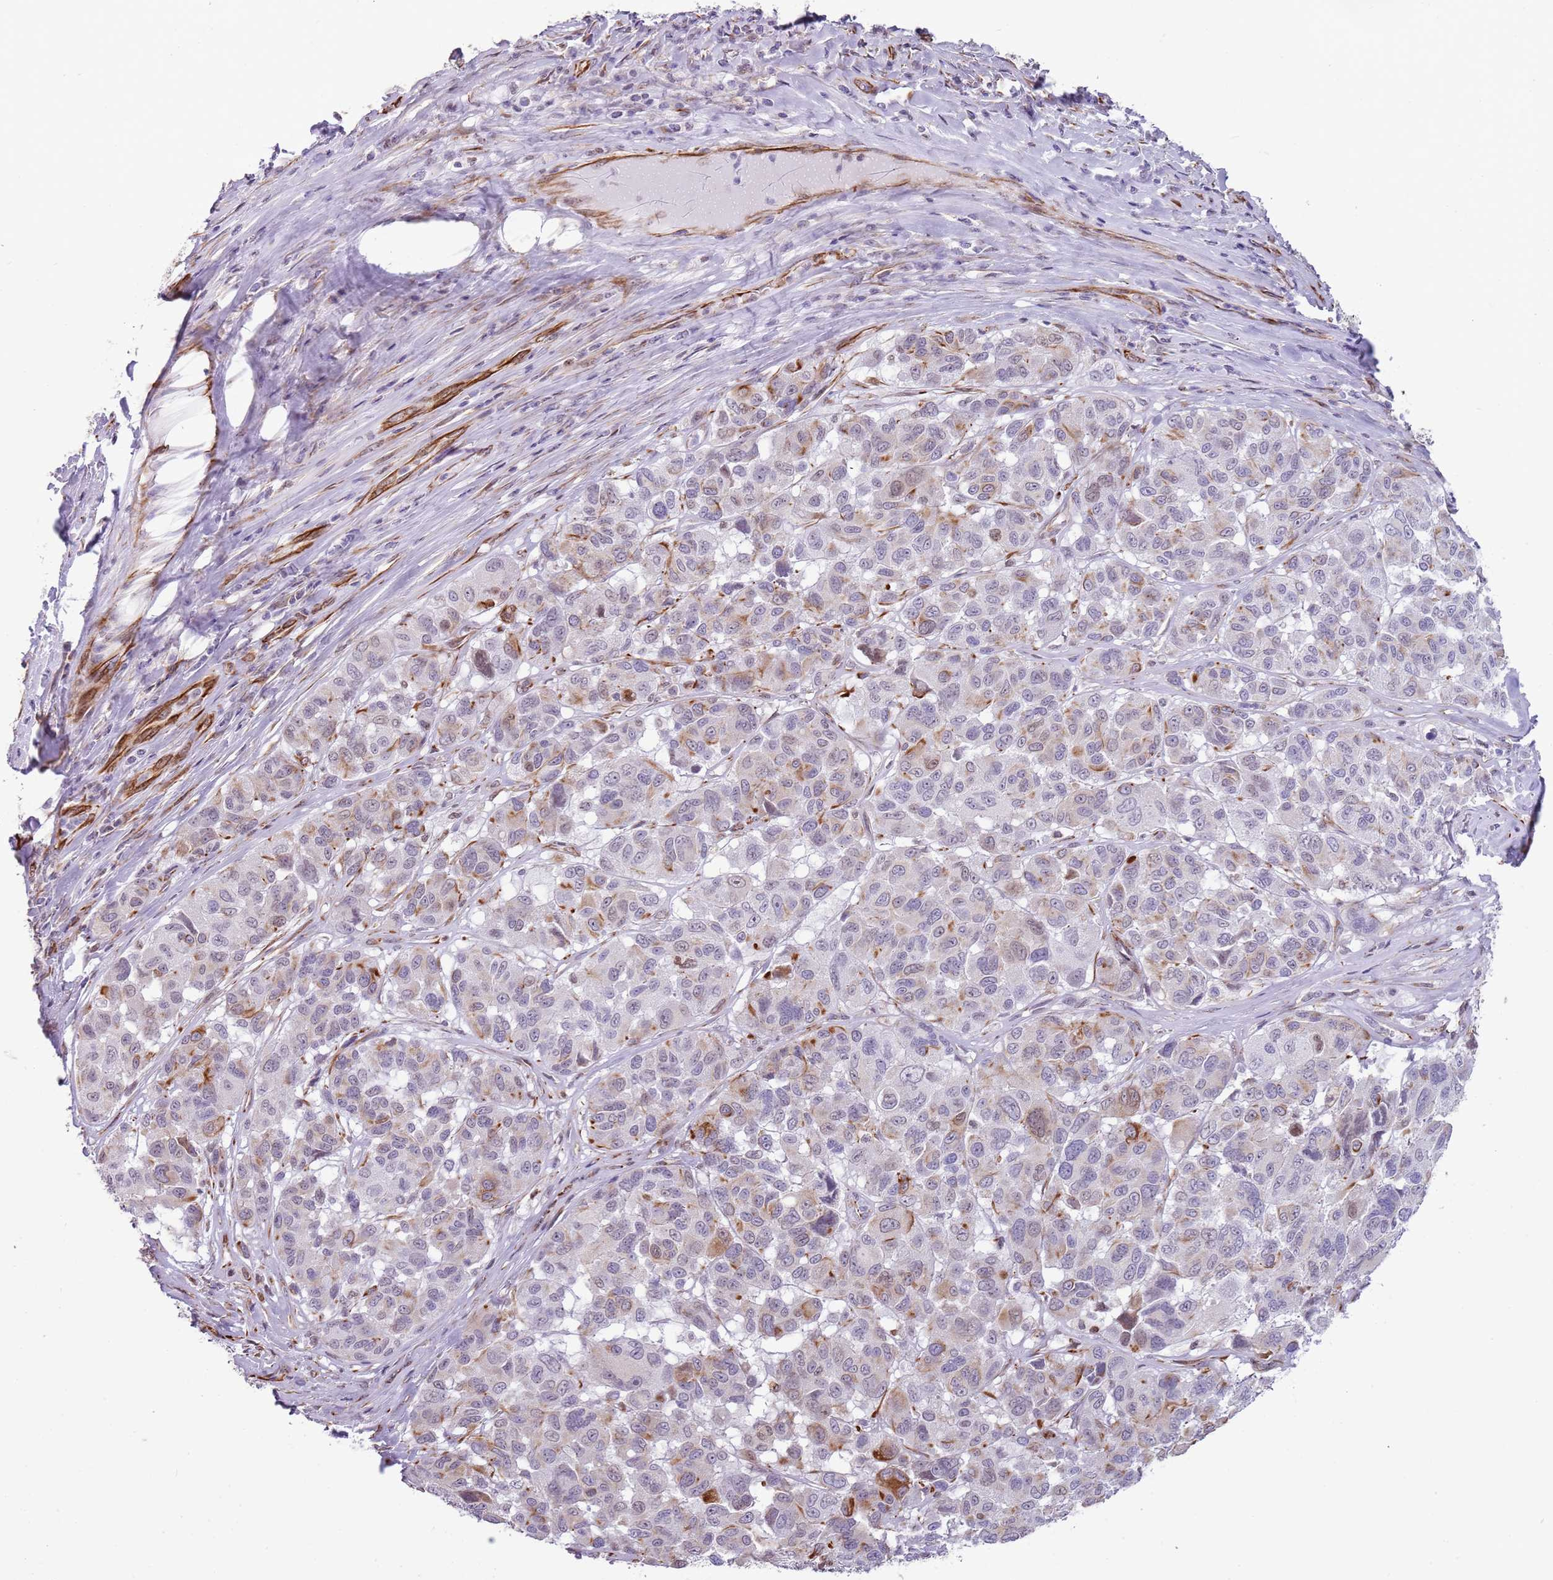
{"staining": {"intensity": "moderate", "quantity": "<25%", "location": "cytoplasmic/membranous"}, "tissue": "melanoma", "cell_type": "Tumor cells", "image_type": "cancer", "snomed": [{"axis": "morphology", "description": "Malignant melanoma, NOS"}, {"axis": "topography", "description": "Skin"}], "caption": "Immunohistochemistry (IHC) staining of melanoma, which demonstrates low levels of moderate cytoplasmic/membranous staining in about <25% of tumor cells indicating moderate cytoplasmic/membranous protein expression. The staining was performed using DAB (brown) for protein detection and nuclei were counterstained in hematoxylin (blue).", "gene": "NBPF3", "patient": {"sex": "female", "age": 66}}